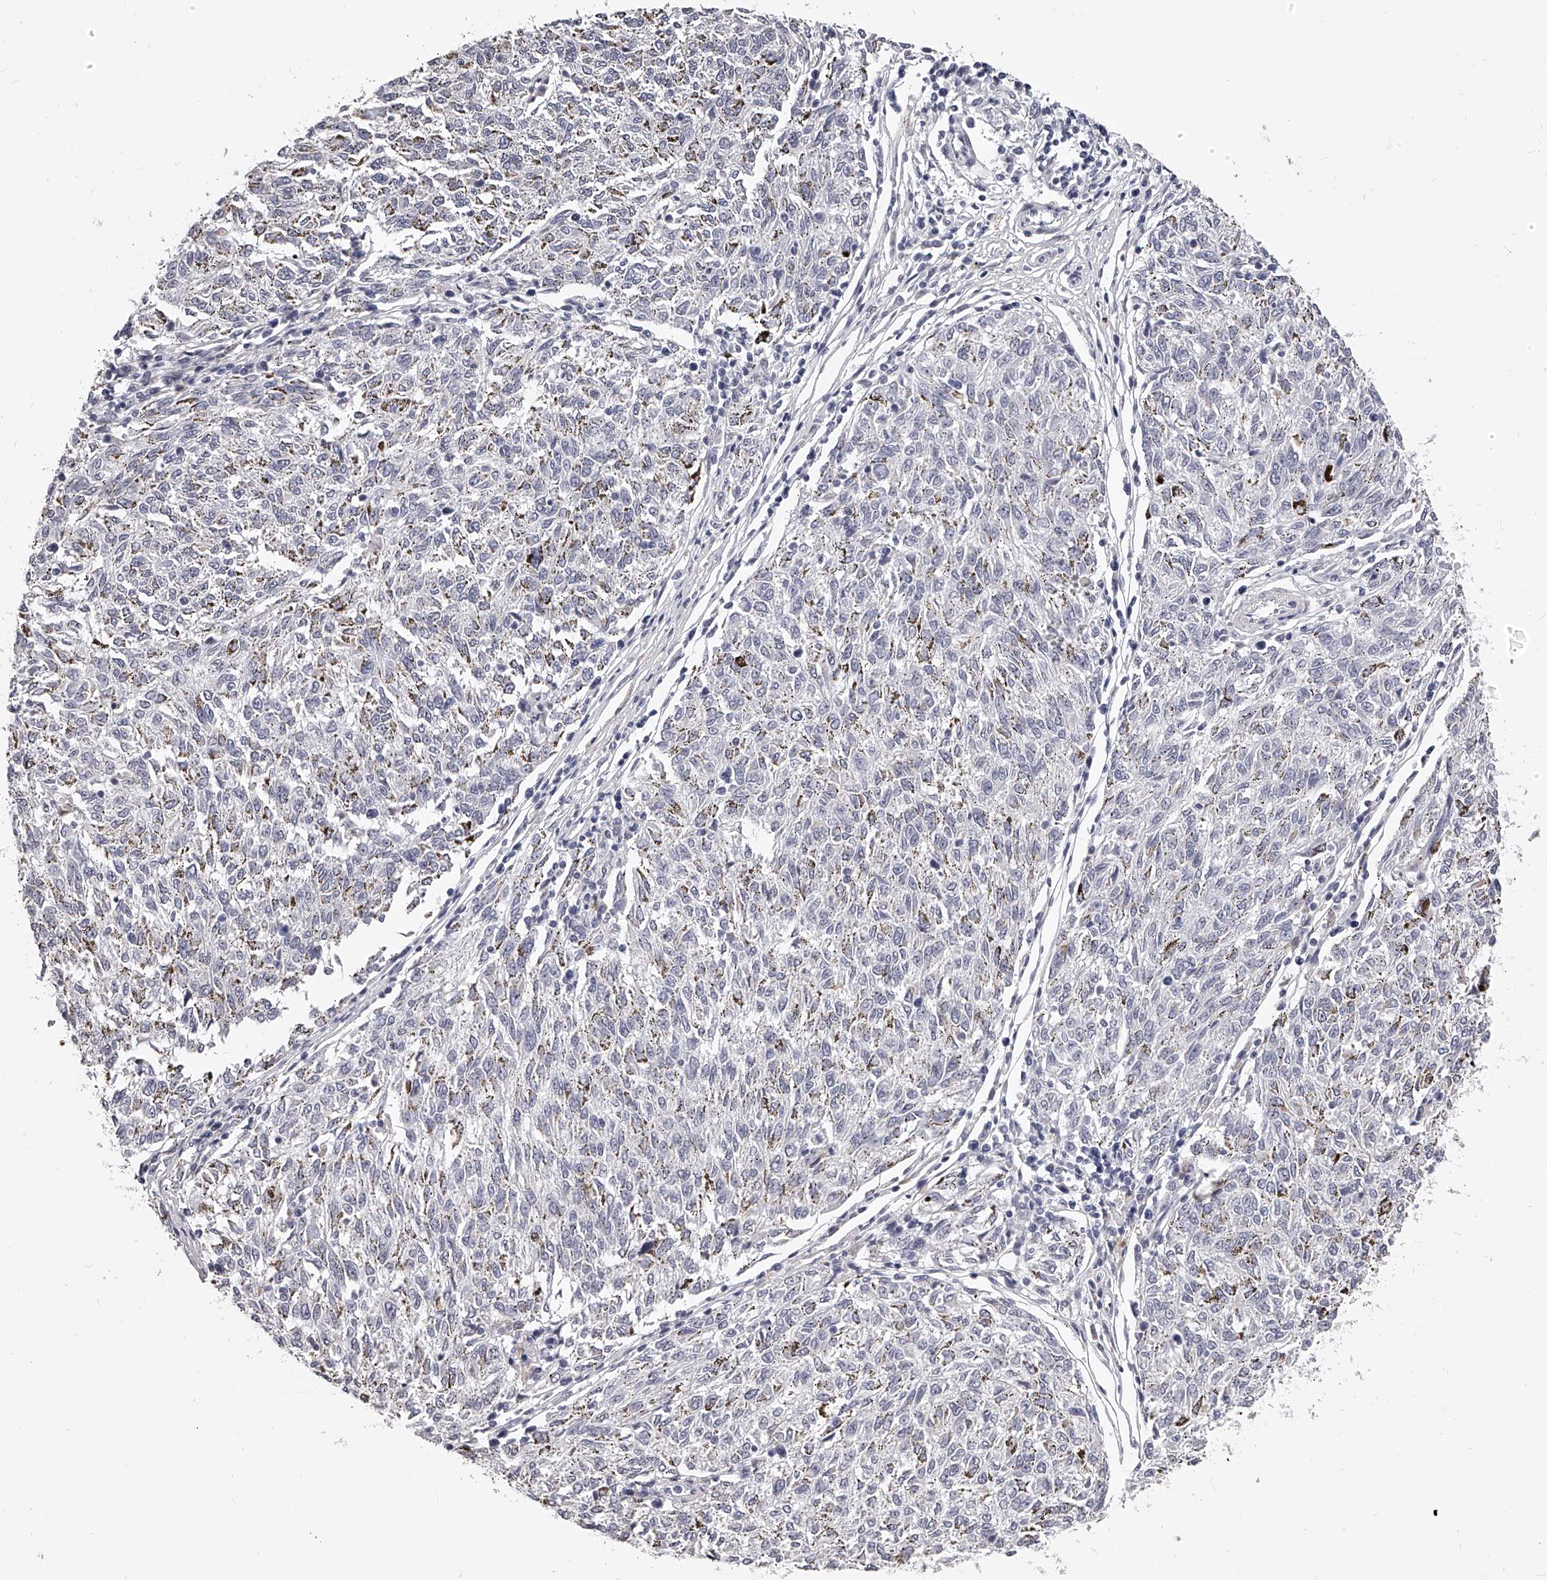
{"staining": {"intensity": "negative", "quantity": "none", "location": "none"}, "tissue": "melanoma", "cell_type": "Tumor cells", "image_type": "cancer", "snomed": [{"axis": "morphology", "description": "Malignant melanoma, NOS"}, {"axis": "topography", "description": "Skin"}], "caption": "Immunohistochemistry of human melanoma exhibits no staining in tumor cells.", "gene": "DMRT1", "patient": {"sex": "female", "age": 72}}